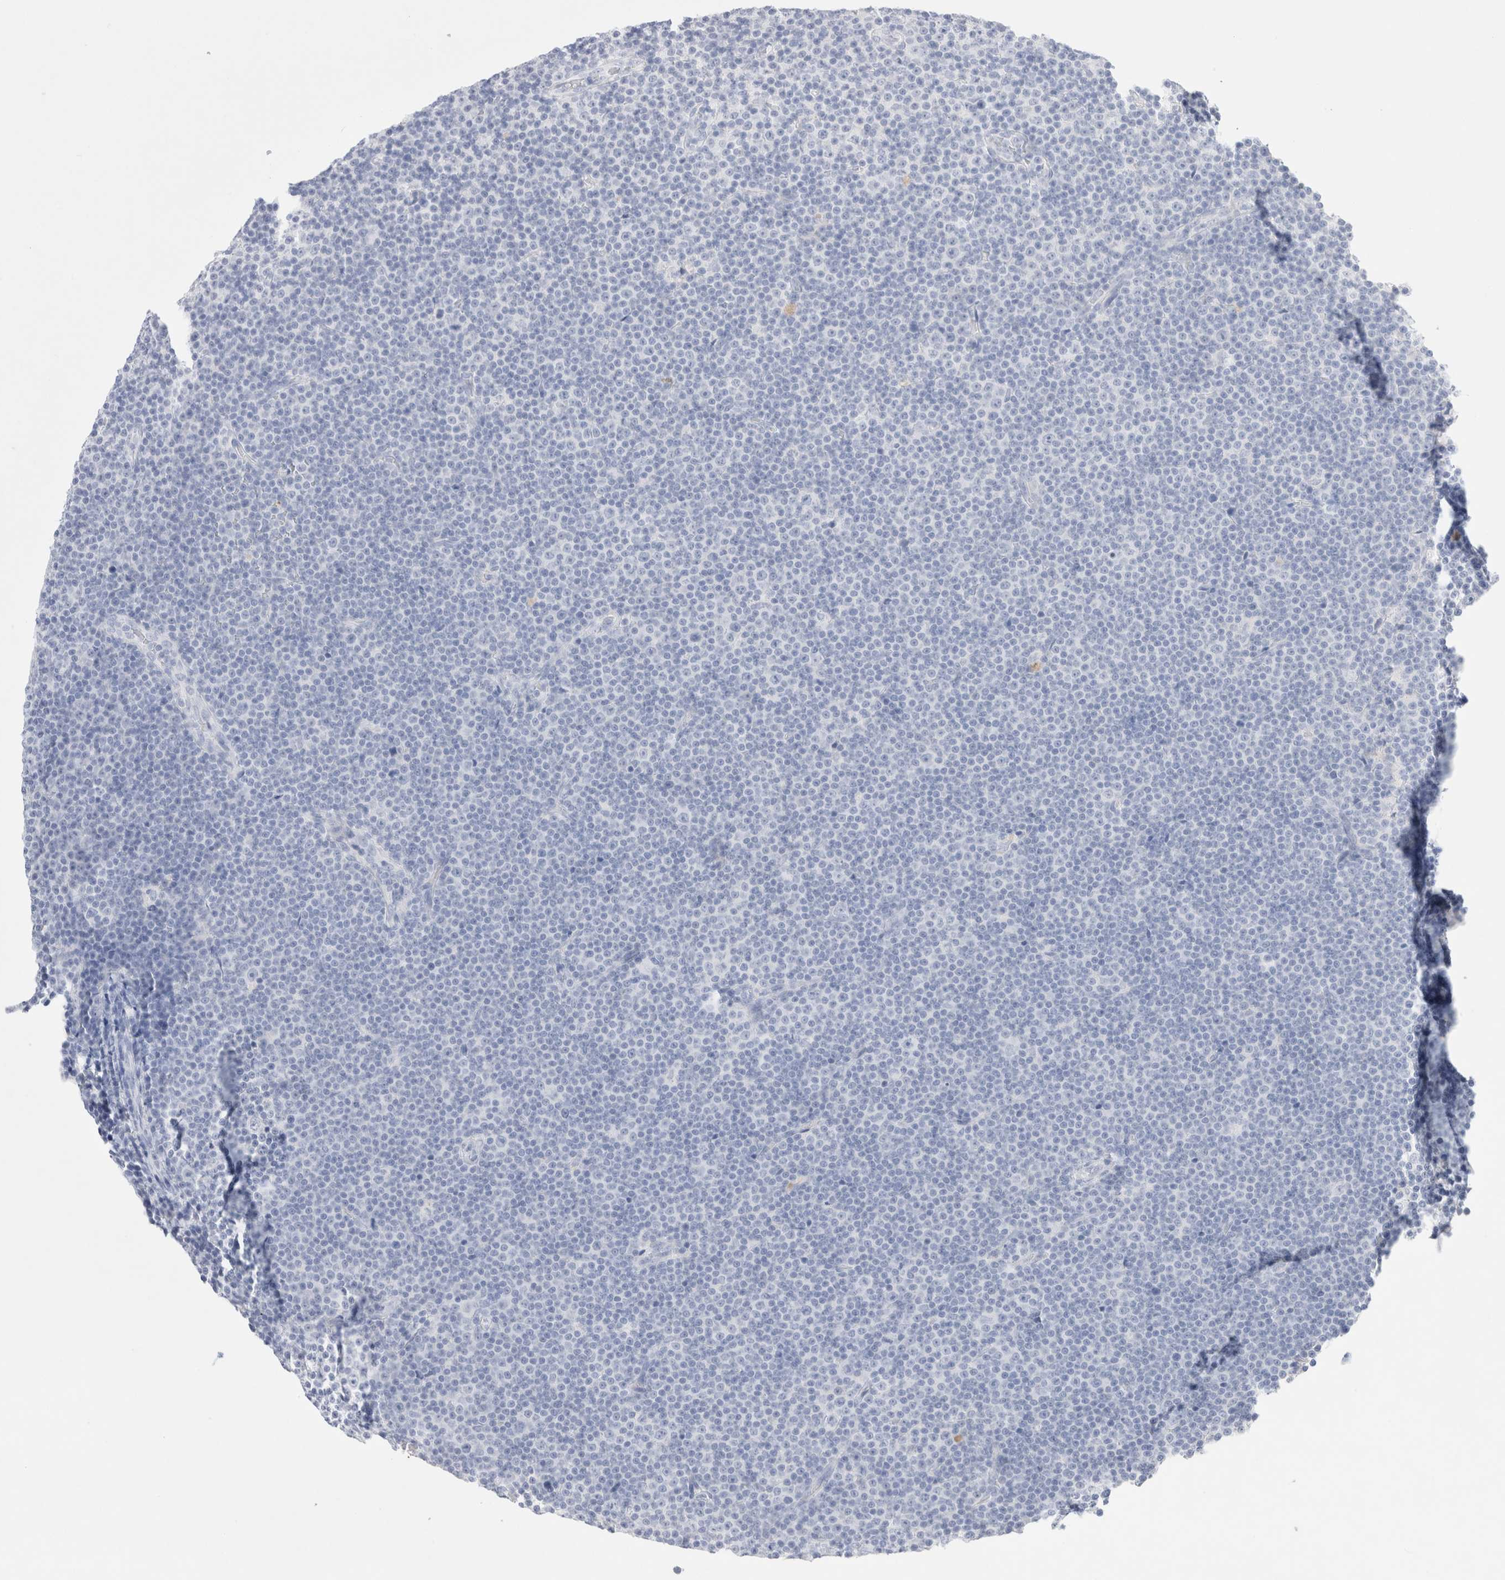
{"staining": {"intensity": "negative", "quantity": "none", "location": "none"}, "tissue": "lymphoma", "cell_type": "Tumor cells", "image_type": "cancer", "snomed": [{"axis": "morphology", "description": "Malignant lymphoma, non-Hodgkin's type, Low grade"}, {"axis": "topography", "description": "Lymph node"}], "caption": "DAB (3,3'-diaminobenzidine) immunohistochemical staining of human low-grade malignant lymphoma, non-Hodgkin's type shows no significant positivity in tumor cells.", "gene": "EPCAM", "patient": {"sex": "female", "age": 67}}